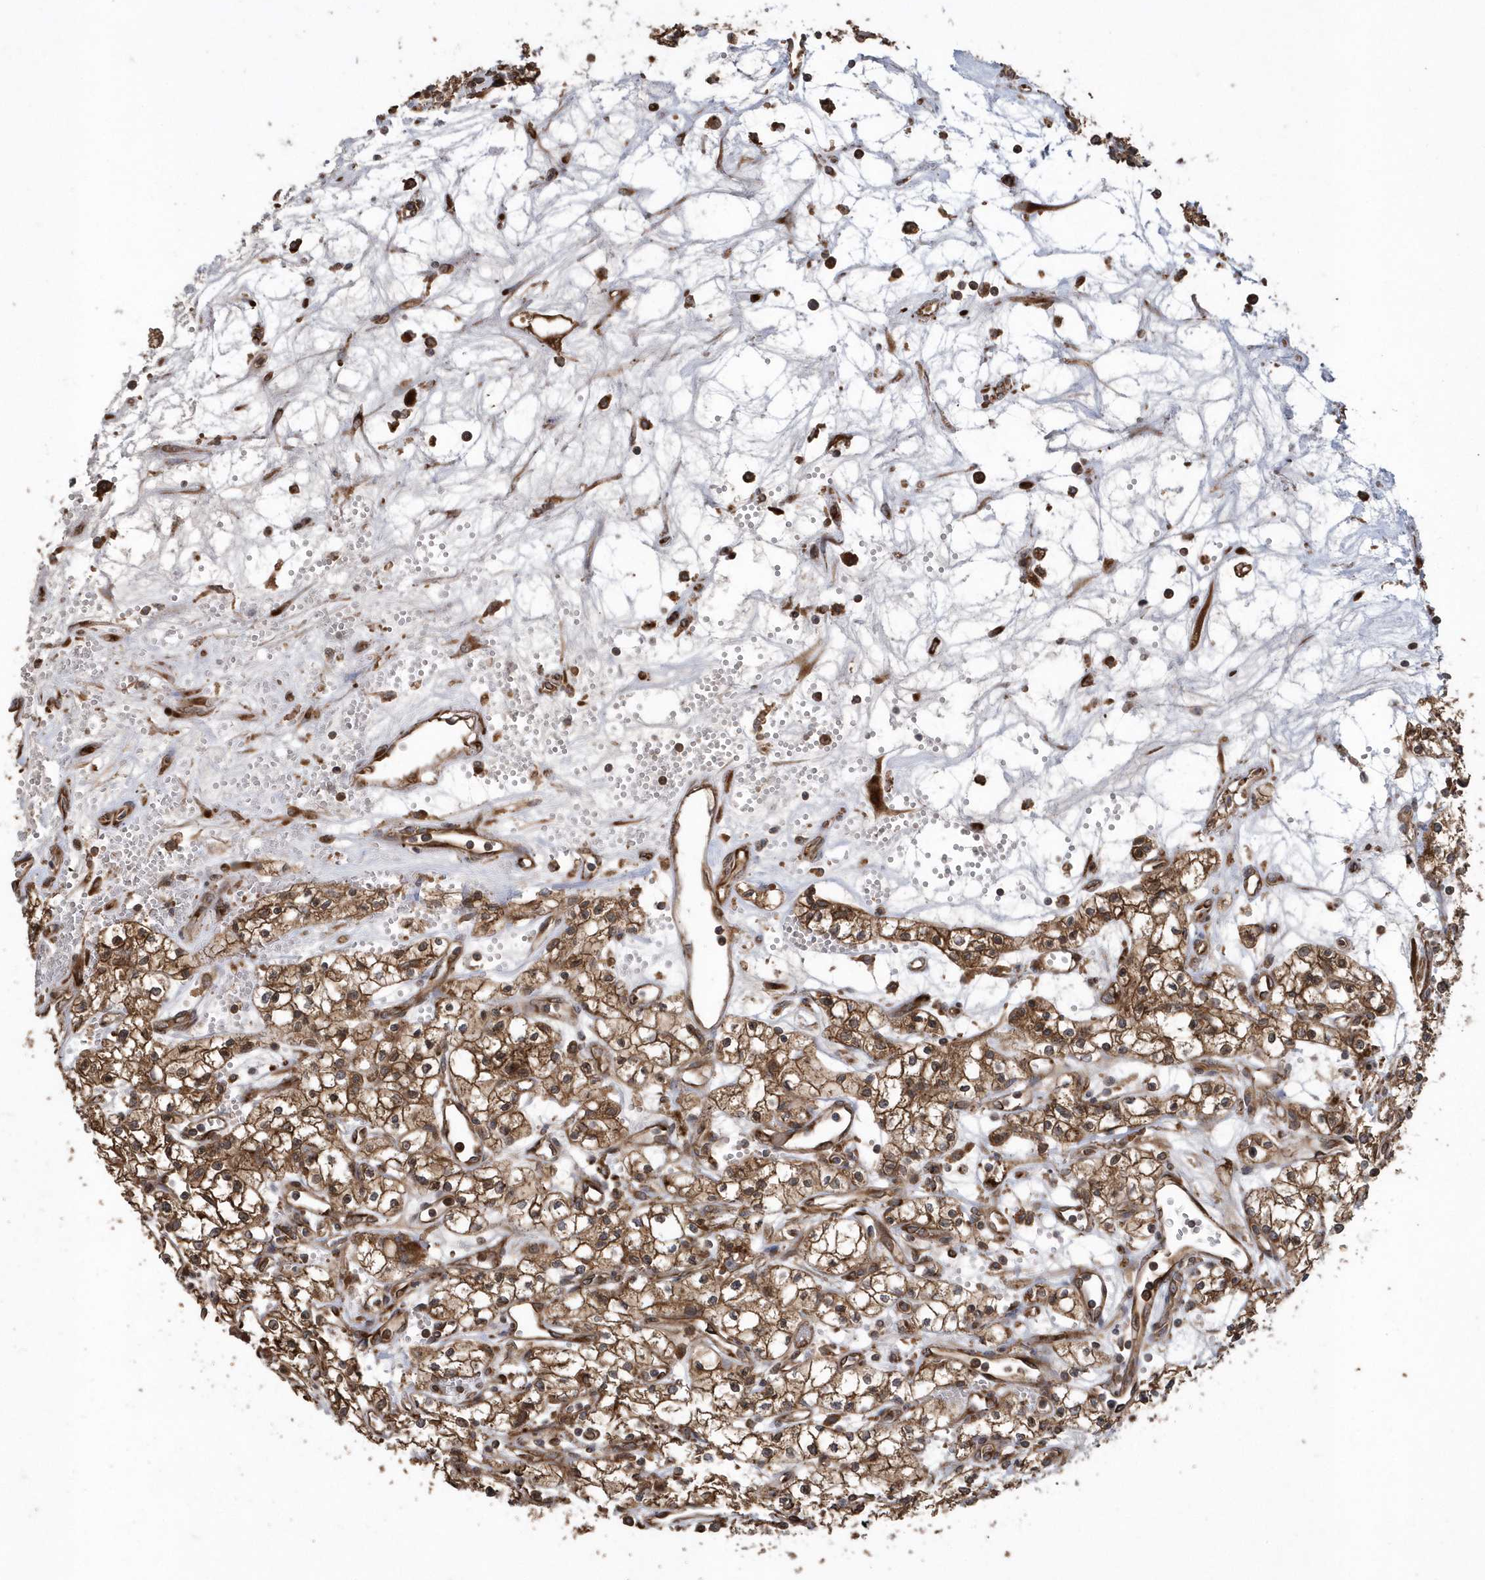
{"staining": {"intensity": "moderate", "quantity": ">75%", "location": "cytoplasmic/membranous"}, "tissue": "renal cancer", "cell_type": "Tumor cells", "image_type": "cancer", "snomed": [{"axis": "morphology", "description": "Adenocarcinoma, NOS"}, {"axis": "topography", "description": "Kidney"}], "caption": "Immunohistochemistry (IHC) histopathology image of renal cancer (adenocarcinoma) stained for a protein (brown), which demonstrates medium levels of moderate cytoplasmic/membranous positivity in approximately >75% of tumor cells.", "gene": "WASHC5", "patient": {"sex": "male", "age": 59}}